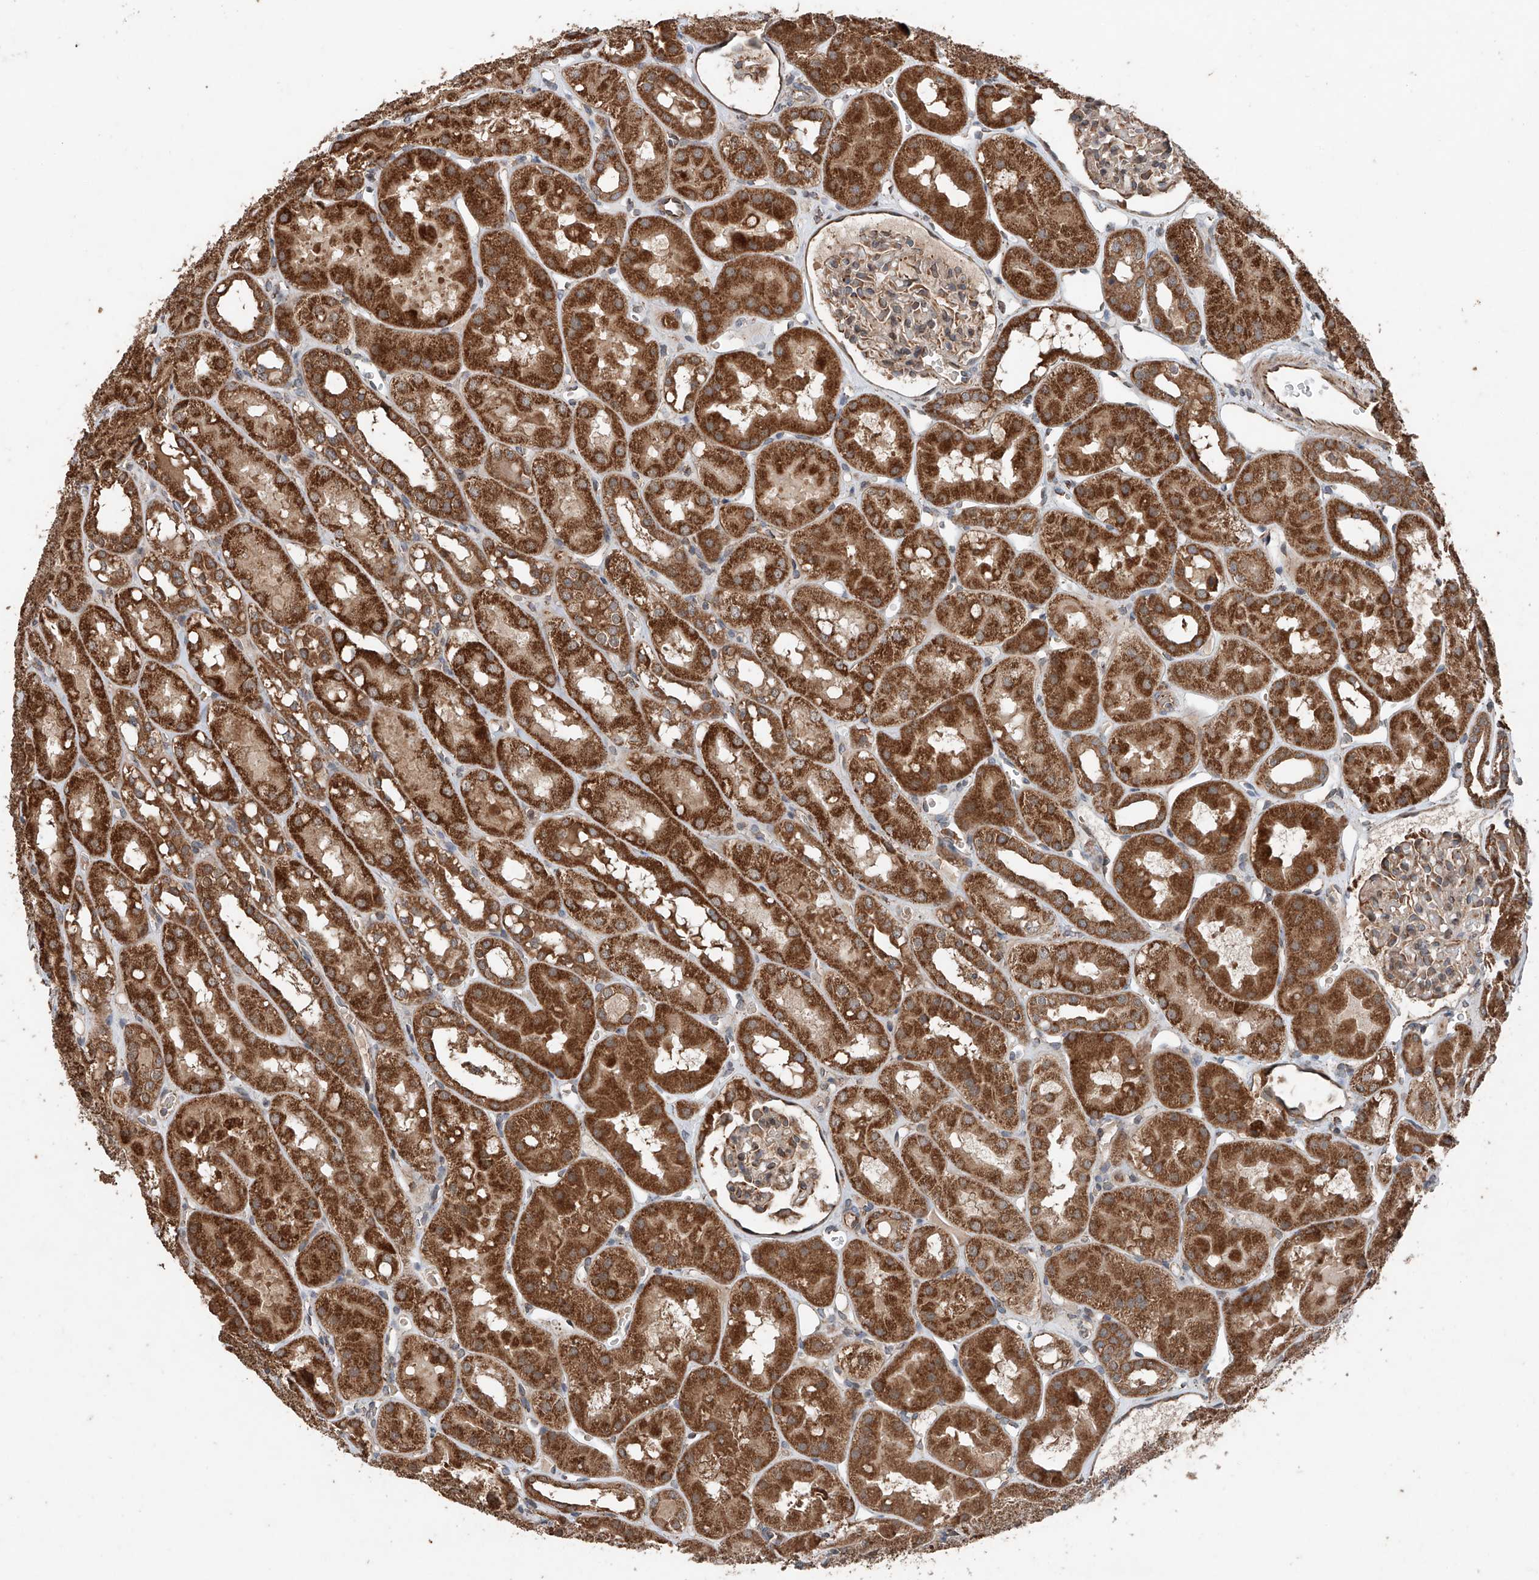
{"staining": {"intensity": "moderate", "quantity": "25%-75%", "location": "cytoplasmic/membranous"}, "tissue": "kidney", "cell_type": "Cells in glomeruli", "image_type": "normal", "snomed": [{"axis": "morphology", "description": "Normal tissue, NOS"}, {"axis": "topography", "description": "Kidney"}], "caption": "High-power microscopy captured an IHC photomicrograph of normal kidney, revealing moderate cytoplasmic/membranous expression in about 25%-75% of cells in glomeruli.", "gene": "AP4B1", "patient": {"sex": "male", "age": 16}}